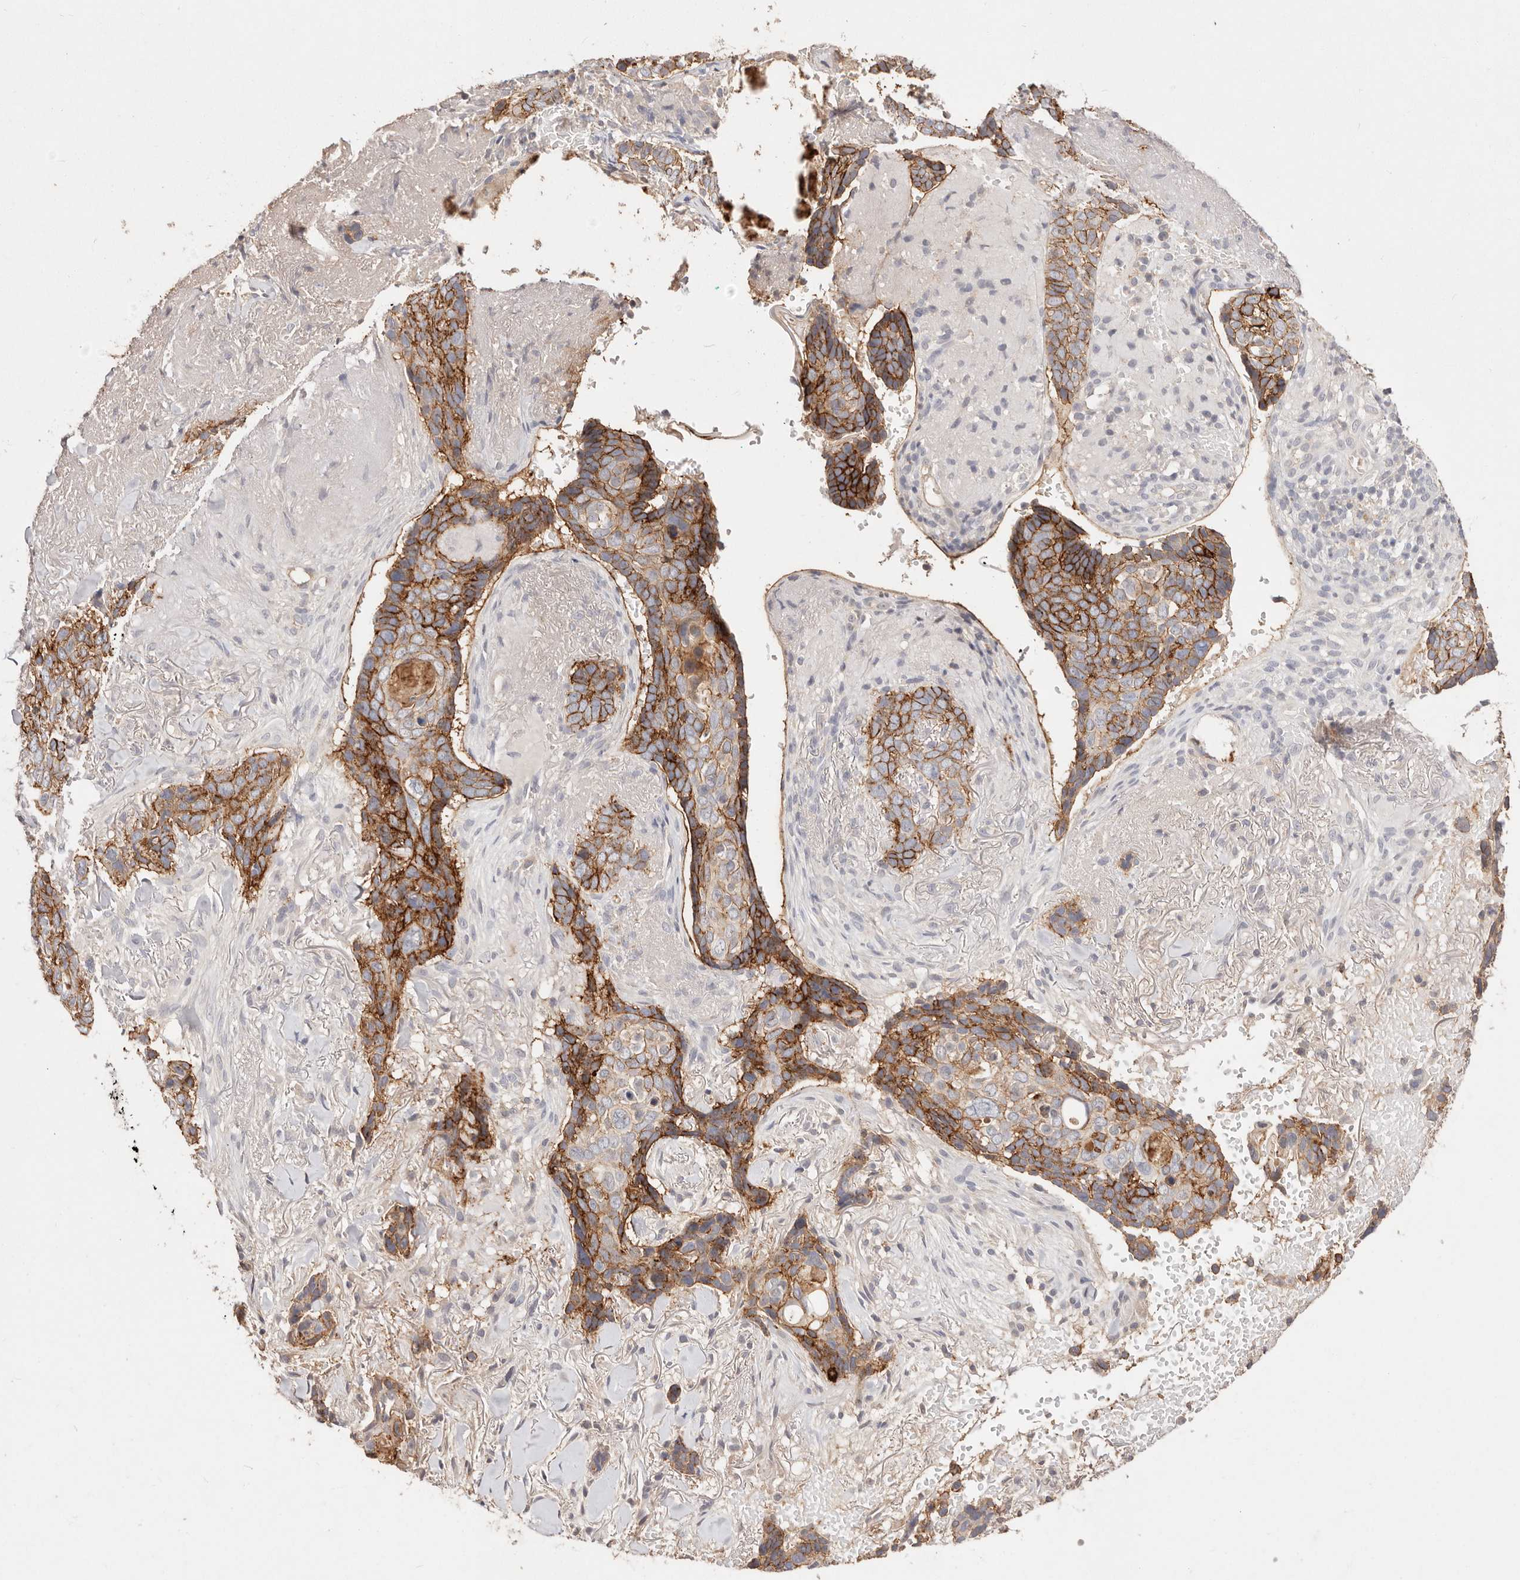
{"staining": {"intensity": "strong", "quantity": ">75%", "location": "cytoplasmic/membranous"}, "tissue": "skin cancer", "cell_type": "Tumor cells", "image_type": "cancer", "snomed": [{"axis": "morphology", "description": "Basal cell carcinoma"}, {"axis": "topography", "description": "Skin"}], "caption": "Brown immunohistochemical staining in human skin cancer displays strong cytoplasmic/membranous expression in about >75% of tumor cells.", "gene": "CXADR", "patient": {"sex": "female", "age": 82}}